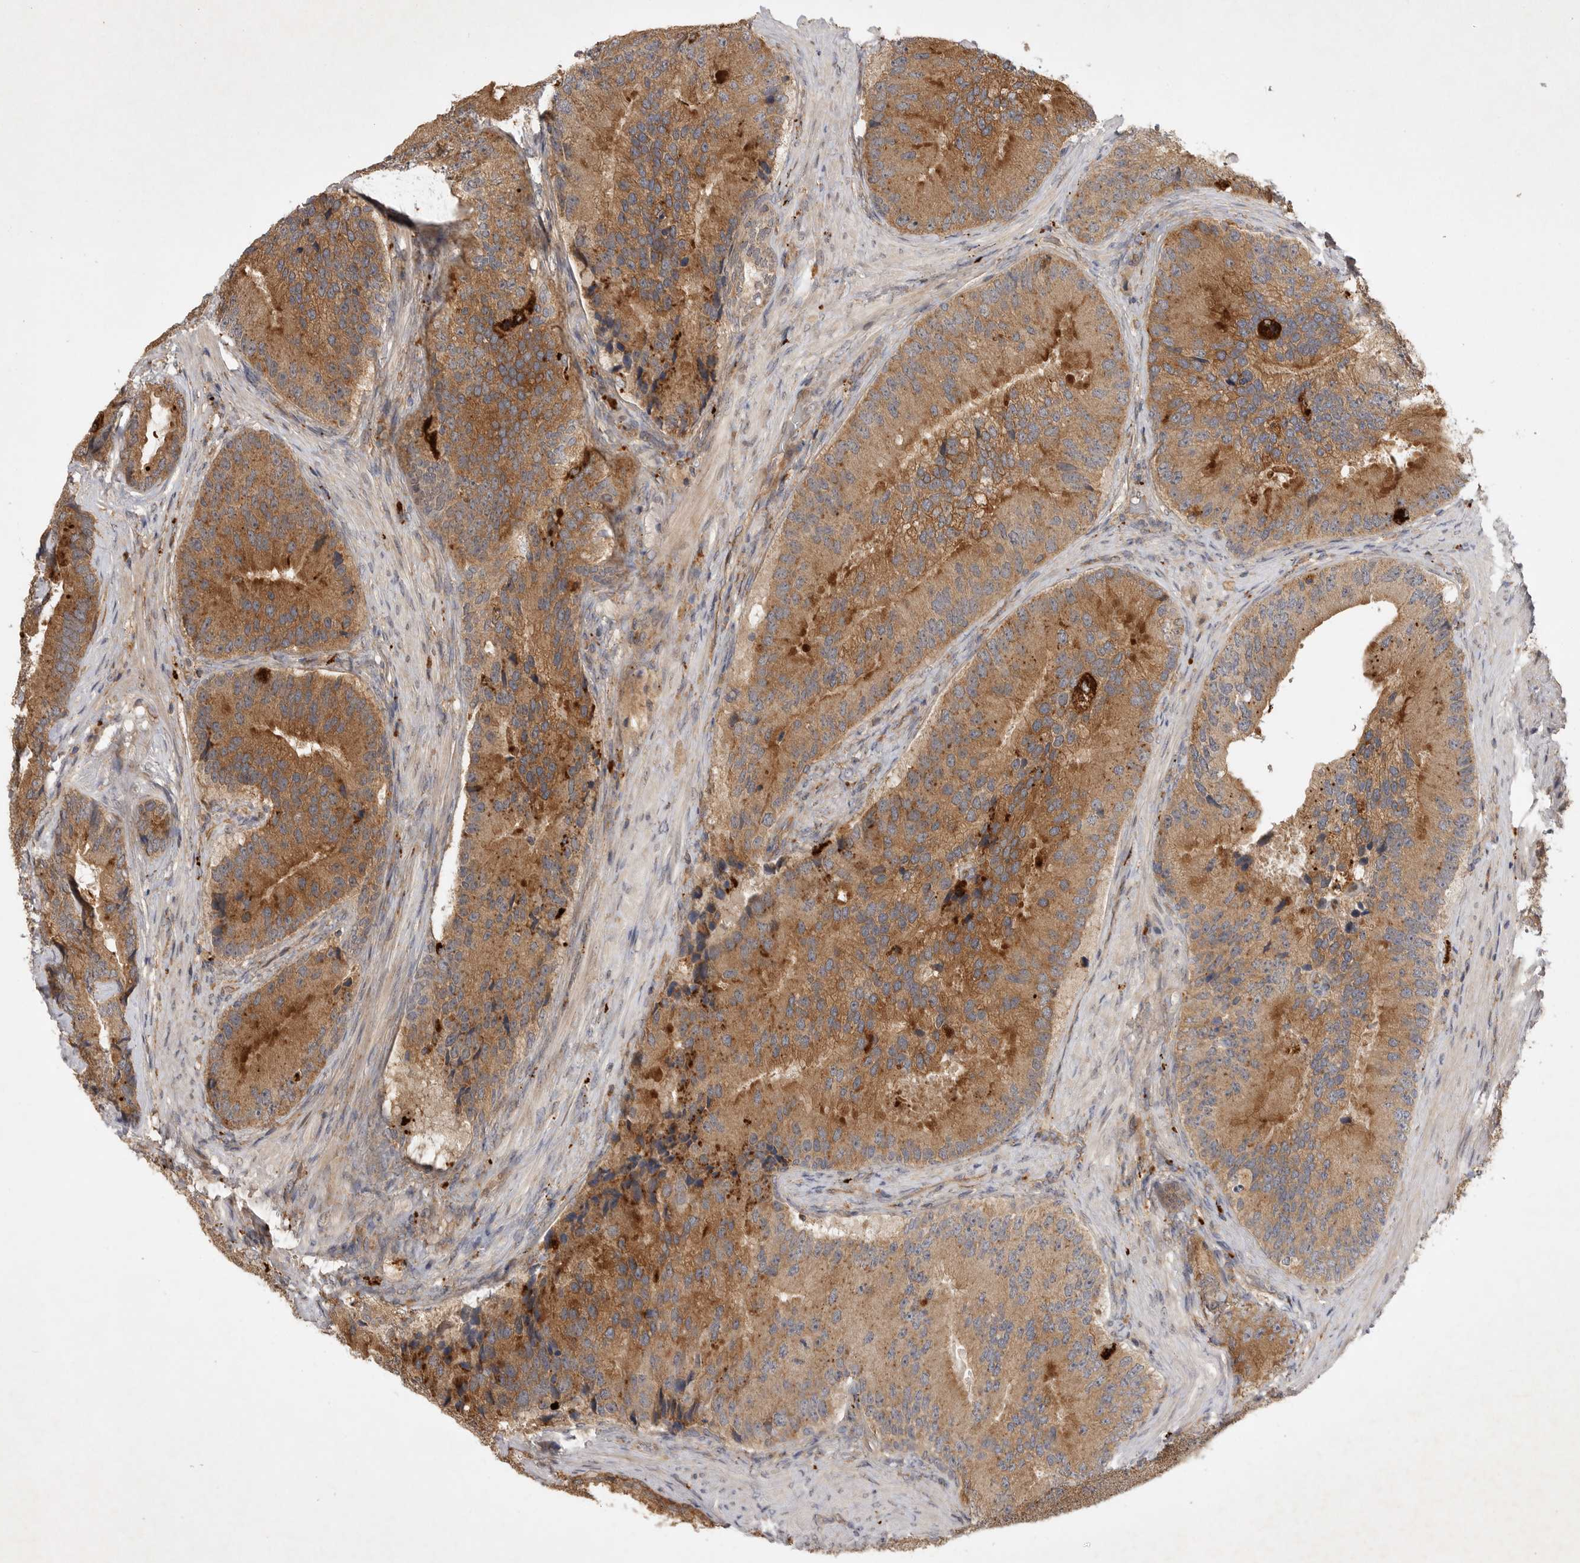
{"staining": {"intensity": "moderate", "quantity": ">75%", "location": "cytoplasmic/membranous"}, "tissue": "prostate cancer", "cell_type": "Tumor cells", "image_type": "cancer", "snomed": [{"axis": "morphology", "description": "Adenocarcinoma, High grade"}, {"axis": "topography", "description": "Prostate"}], "caption": "IHC of human prostate adenocarcinoma (high-grade) shows medium levels of moderate cytoplasmic/membranous positivity in about >75% of tumor cells.", "gene": "ZNF232", "patient": {"sex": "male", "age": 70}}